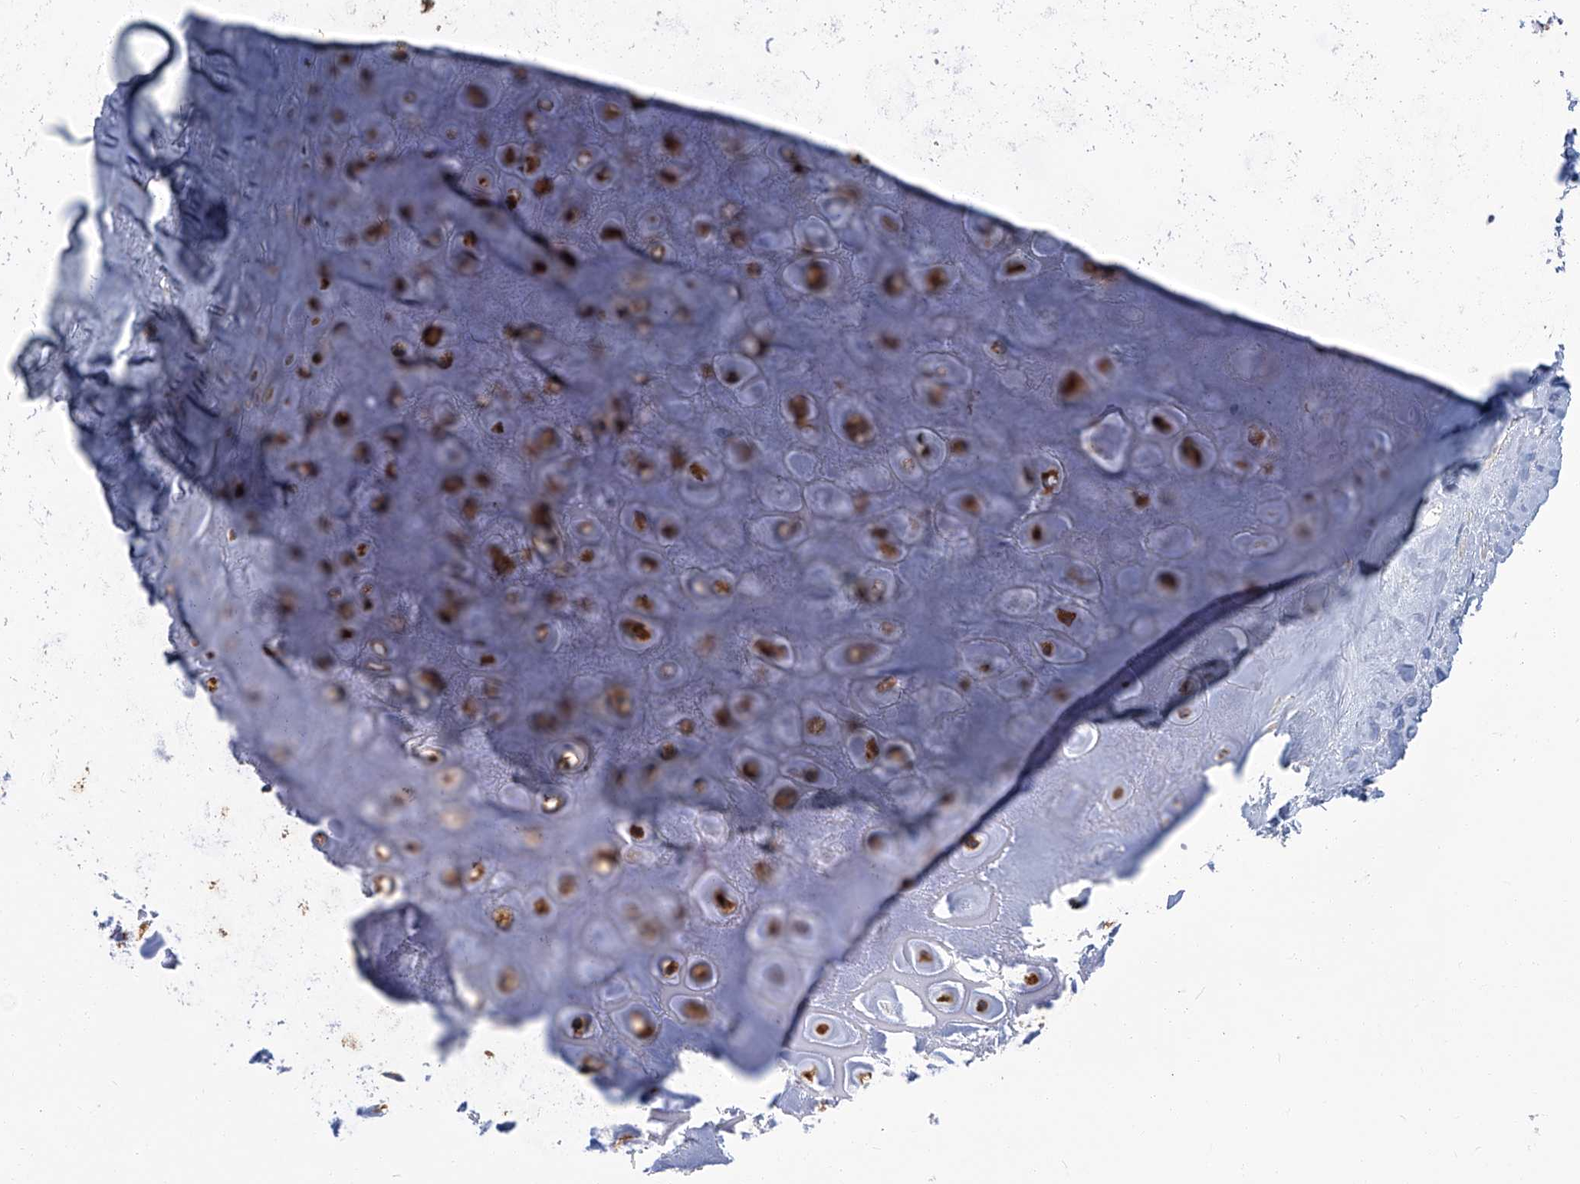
{"staining": {"intensity": "negative", "quantity": "none", "location": "none"}, "tissue": "adipose tissue", "cell_type": "Adipocytes", "image_type": "normal", "snomed": [{"axis": "morphology", "description": "Normal tissue, NOS"}, {"axis": "morphology", "description": "Basal cell carcinoma"}, {"axis": "topography", "description": "Skin"}], "caption": "DAB immunohistochemical staining of unremarkable human adipose tissue exhibits no significant positivity in adipocytes.", "gene": "PFKL", "patient": {"sex": "female", "age": 89}}